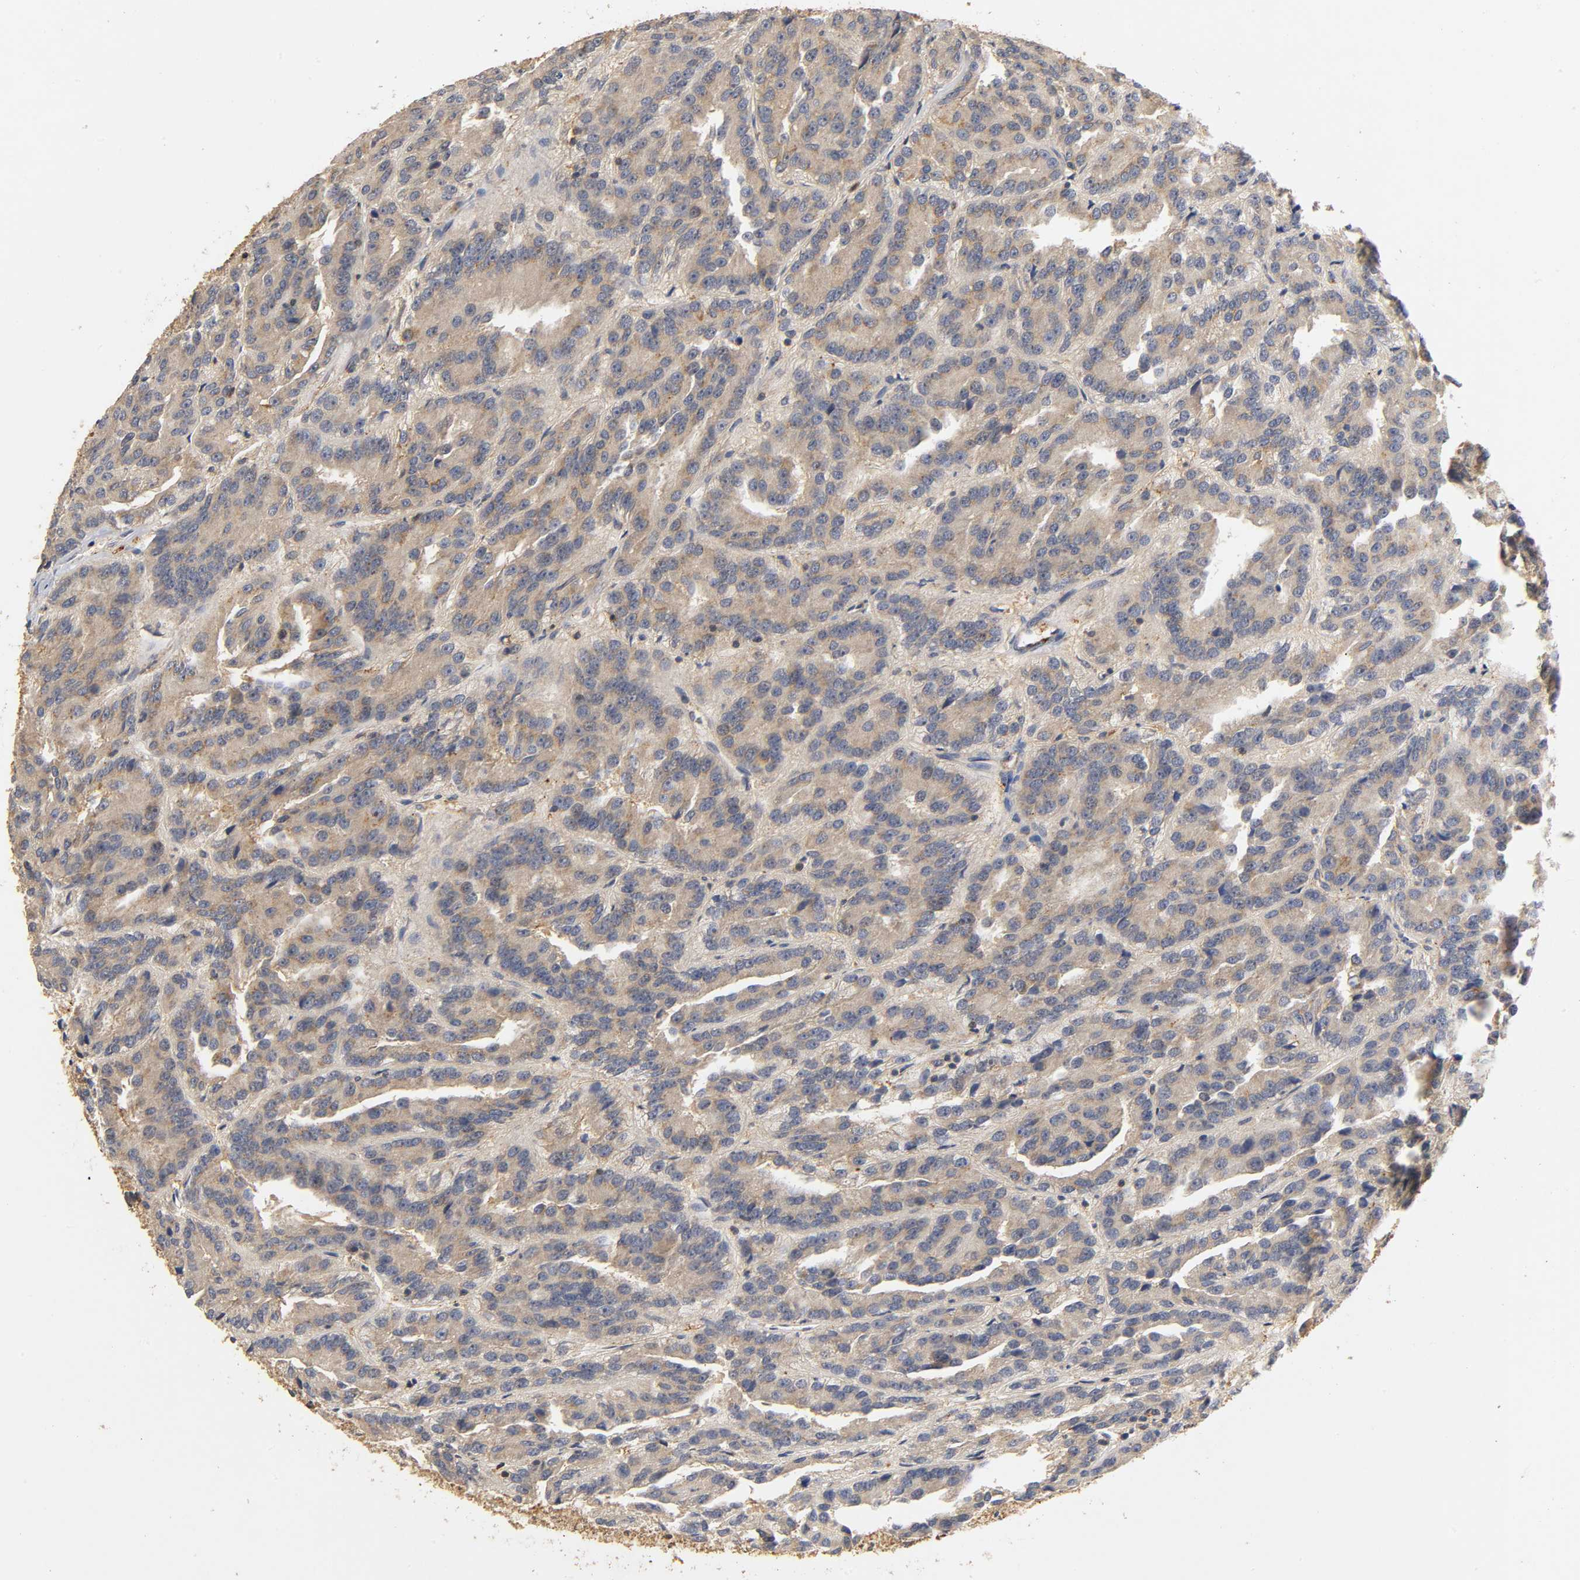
{"staining": {"intensity": "weak", "quantity": "25%-75%", "location": "cytoplasmic/membranous"}, "tissue": "renal cancer", "cell_type": "Tumor cells", "image_type": "cancer", "snomed": [{"axis": "morphology", "description": "Adenocarcinoma, NOS"}, {"axis": "topography", "description": "Kidney"}], "caption": "Brown immunohistochemical staining in human renal adenocarcinoma shows weak cytoplasmic/membranous expression in approximately 25%-75% of tumor cells.", "gene": "SCAP", "patient": {"sex": "male", "age": 46}}